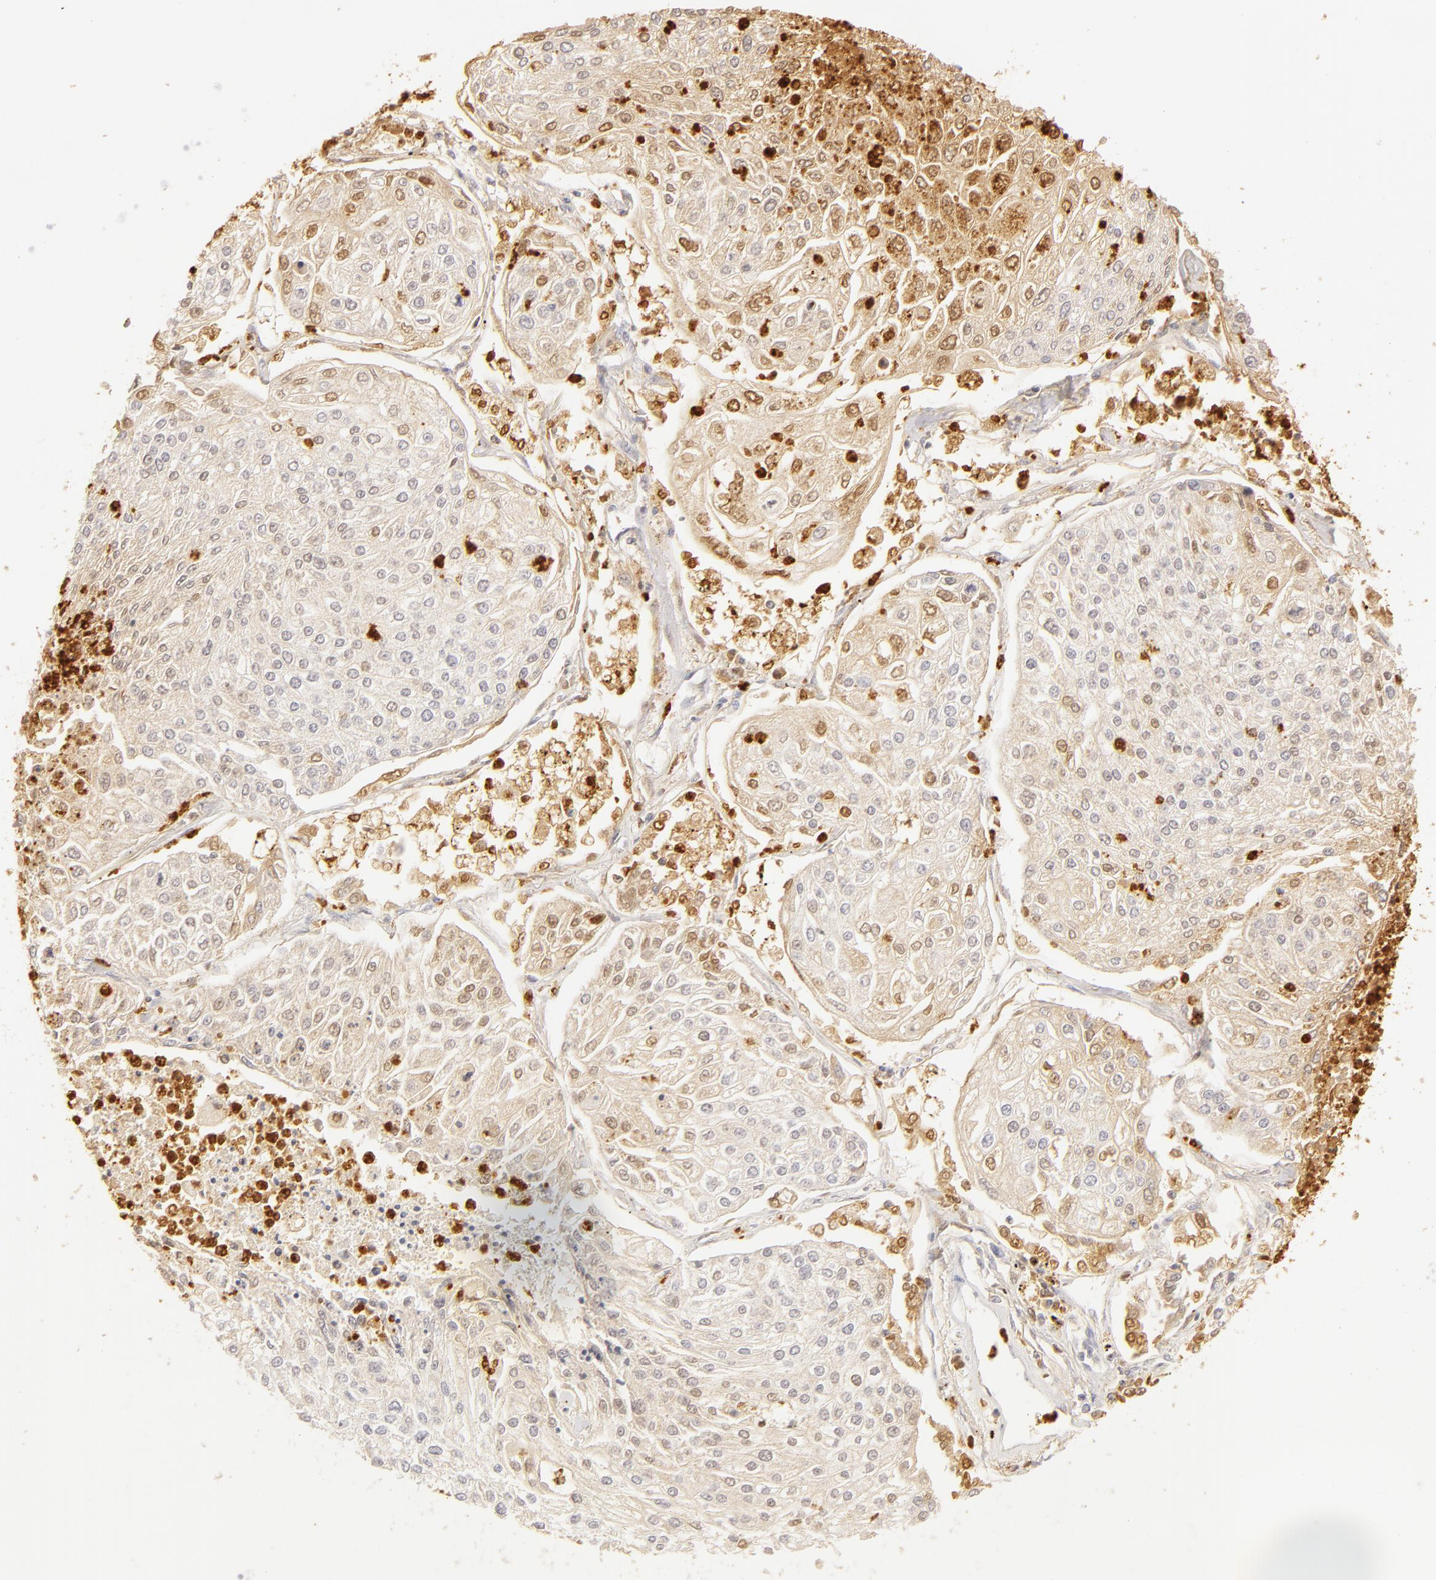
{"staining": {"intensity": "negative", "quantity": "none", "location": "none"}, "tissue": "lung cancer", "cell_type": "Tumor cells", "image_type": "cancer", "snomed": [{"axis": "morphology", "description": "Squamous cell carcinoma, NOS"}, {"axis": "topography", "description": "Lung"}], "caption": "Tumor cells are negative for protein expression in human lung cancer (squamous cell carcinoma).", "gene": "C1R", "patient": {"sex": "male", "age": 75}}